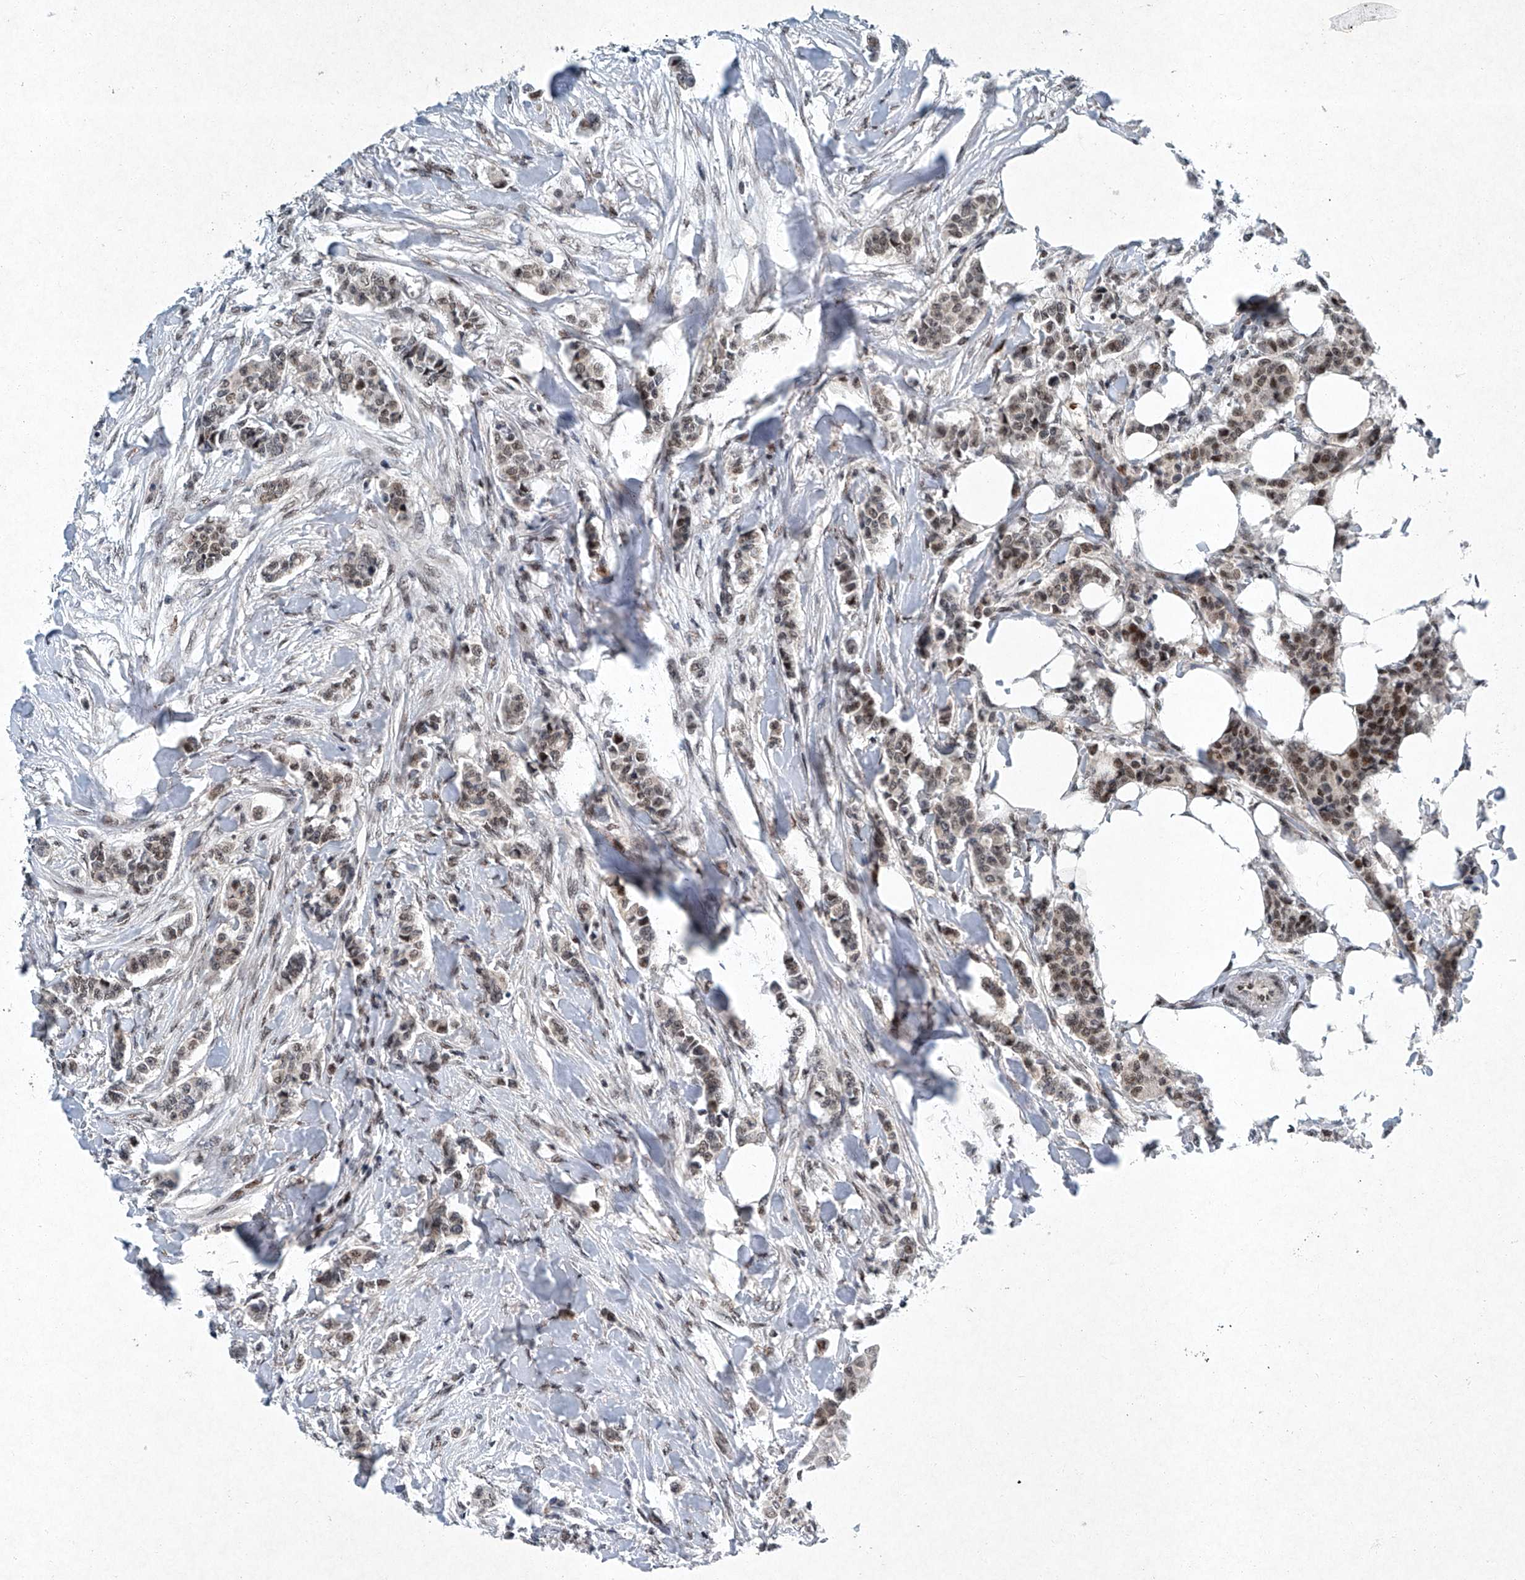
{"staining": {"intensity": "moderate", "quantity": "25%-75%", "location": "nuclear"}, "tissue": "breast cancer", "cell_type": "Tumor cells", "image_type": "cancer", "snomed": [{"axis": "morphology", "description": "Duct carcinoma"}, {"axis": "topography", "description": "Breast"}], "caption": "High-magnification brightfield microscopy of breast cancer stained with DAB (3,3'-diaminobenzidine) (brown) and counterstained with hematoxylin (blue). tumor cells exhibit moderate nuclear staining is seen in about25%-75% of cells.", "gene": "TFDP1", "patient": {"sex": "female", "age": 40}}